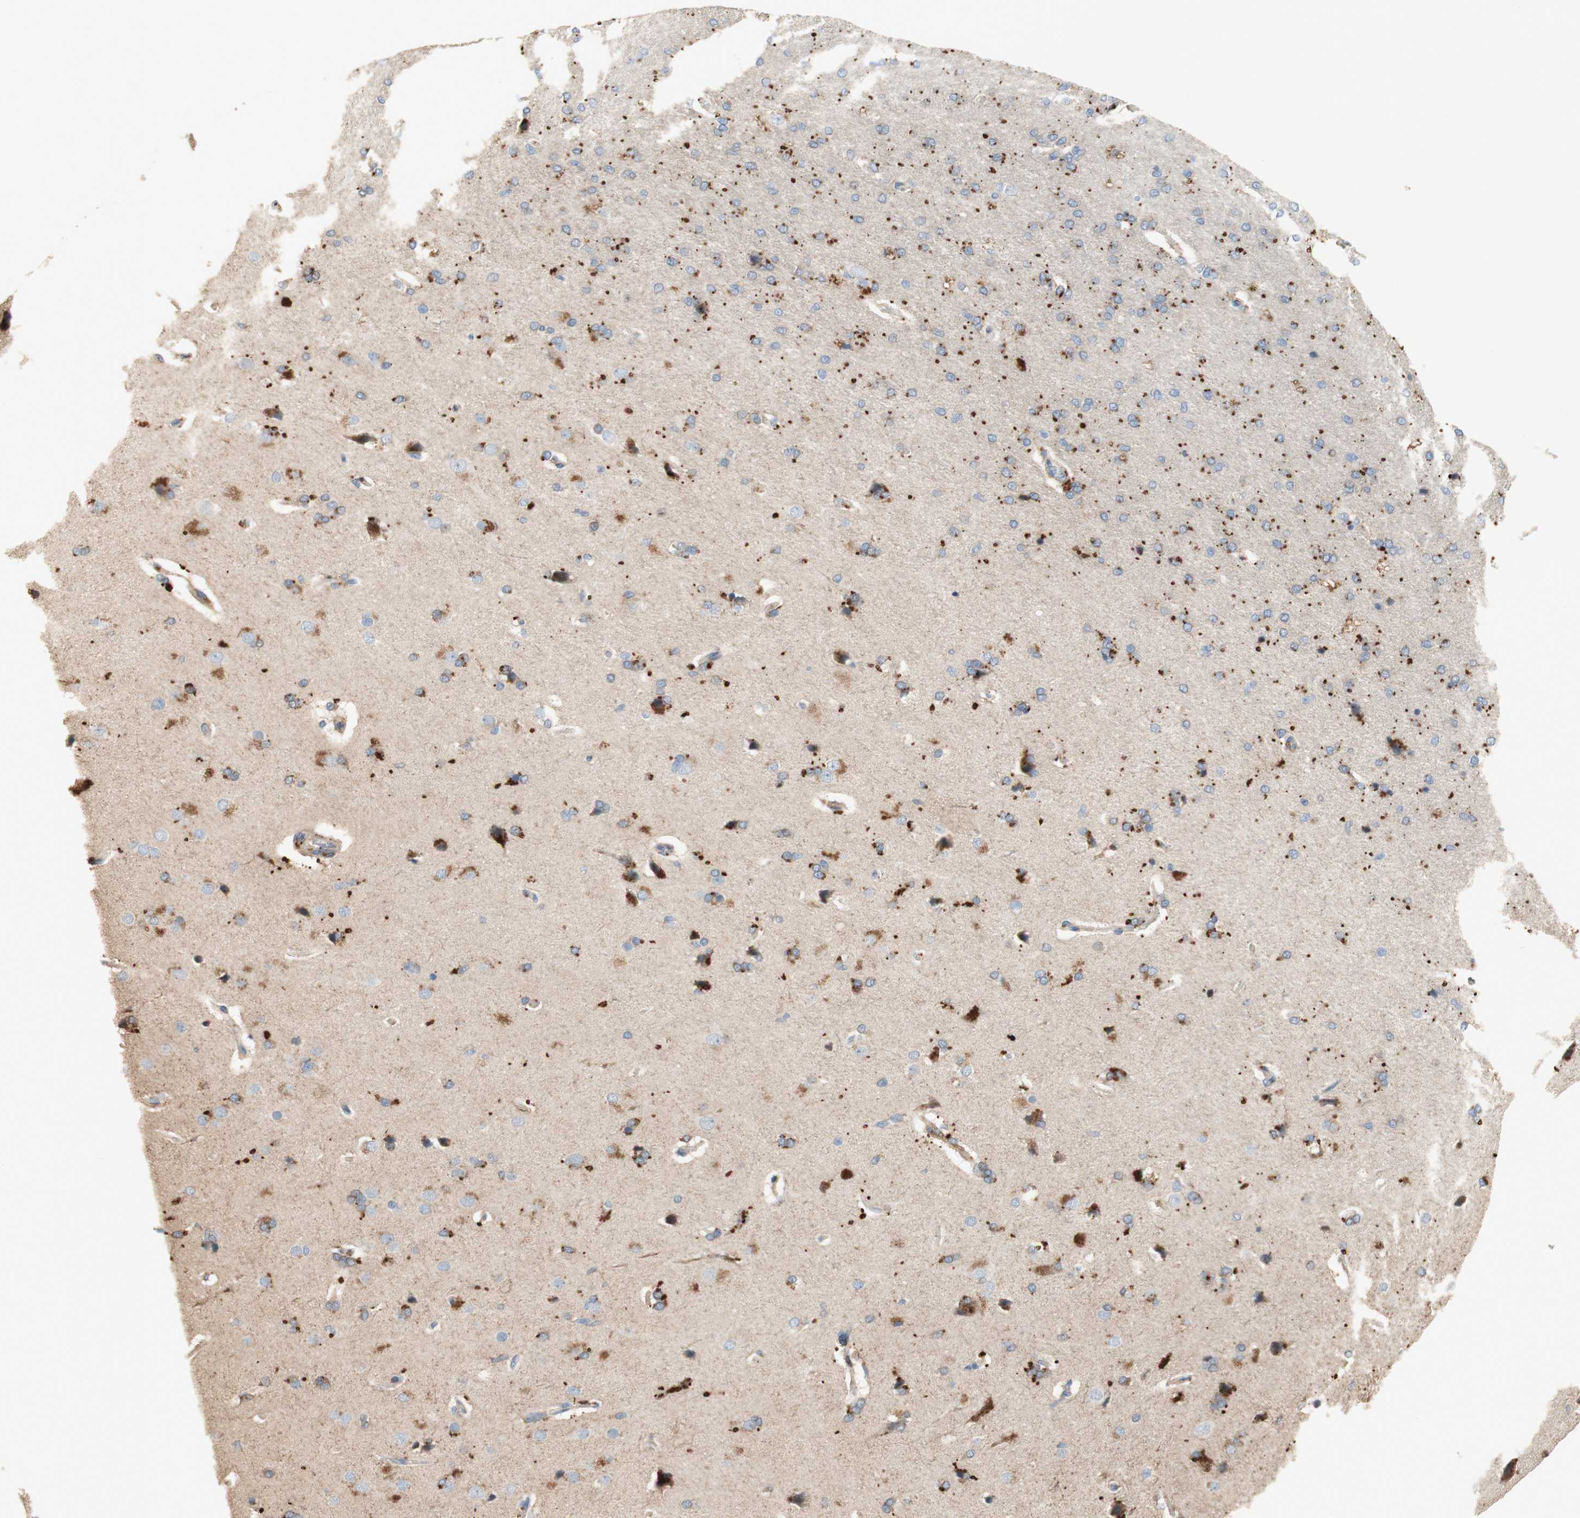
{"staining": {"intensity": "weak", "quantity": ">75%", "location": "cytoplasmic/membranous"}, "tissue": "cerebral cortex", "cell_type": "Endothelial cells", "image_type": "normal", "snomed": [{"axis": "morphology", "description": "Normal tissue, NOS"}, {"axis": "topography", "description": "Cerebral cortex"}], "caption": "Protein analysis of benign cerebral cortex reveals weak cytoplasmic/membranous staining in about >75% of endothelial cells.", "gene": "PTPN21", "patient": {"sex": "male", "age": 62}}